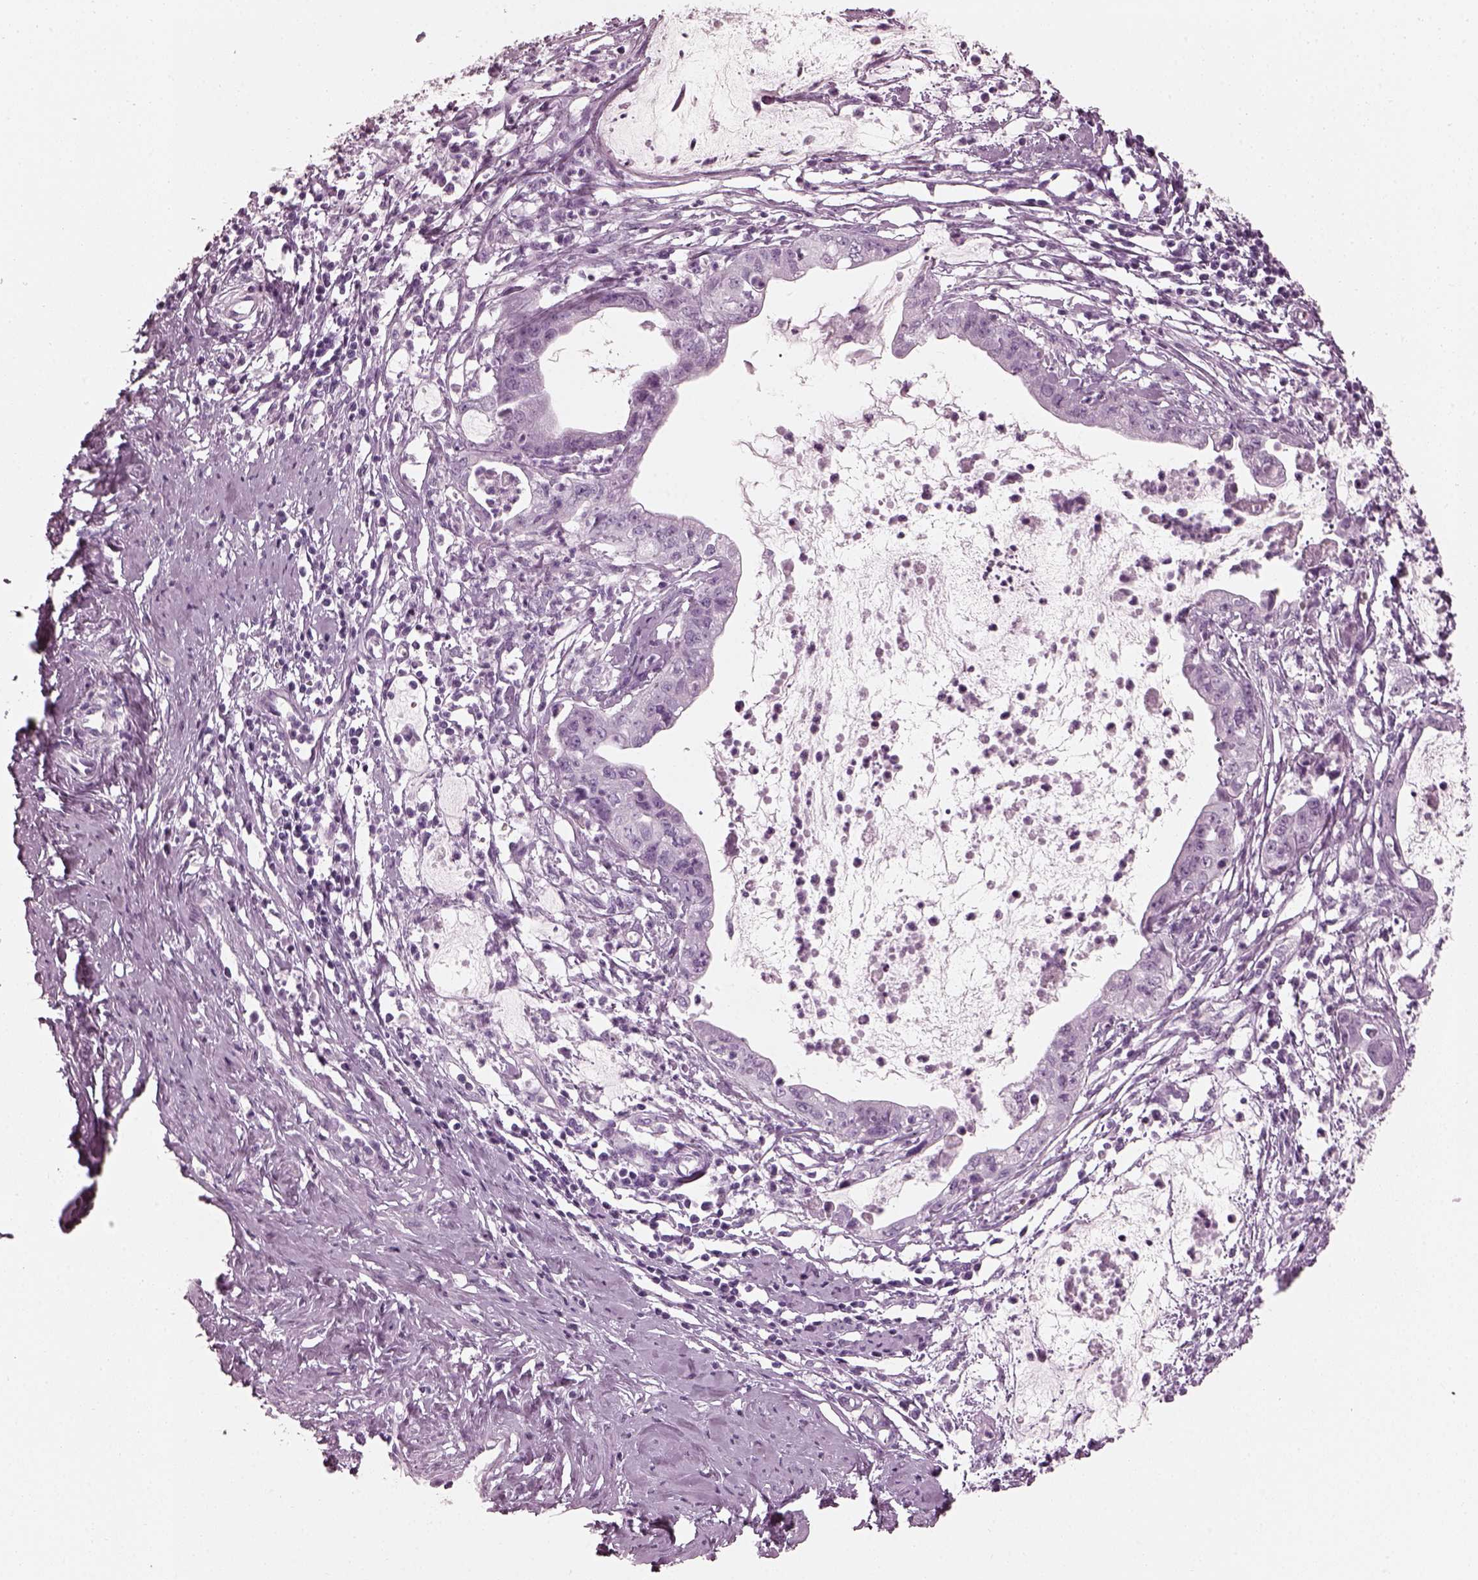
{"staining": {"intensity": "negative", "quantity": "none", "location": "none"}, "tissue": "cervical cancer", "cell_type": "Tumor cells", "image_type": "cancer", "snomed": [{"axis": "morphology", "description": "Normal tissue, NOS"}, {"axis": "morphology", "description": "Adenocarcinoma, NOS"}, {"axis": "topography", "description": "Cervix"}], "caption": "There is no significant expression in tumor cells of cervical adenocarcinoma.", "gene": "TCHHL1", "patient": {"sex": "female", "age": 38}}